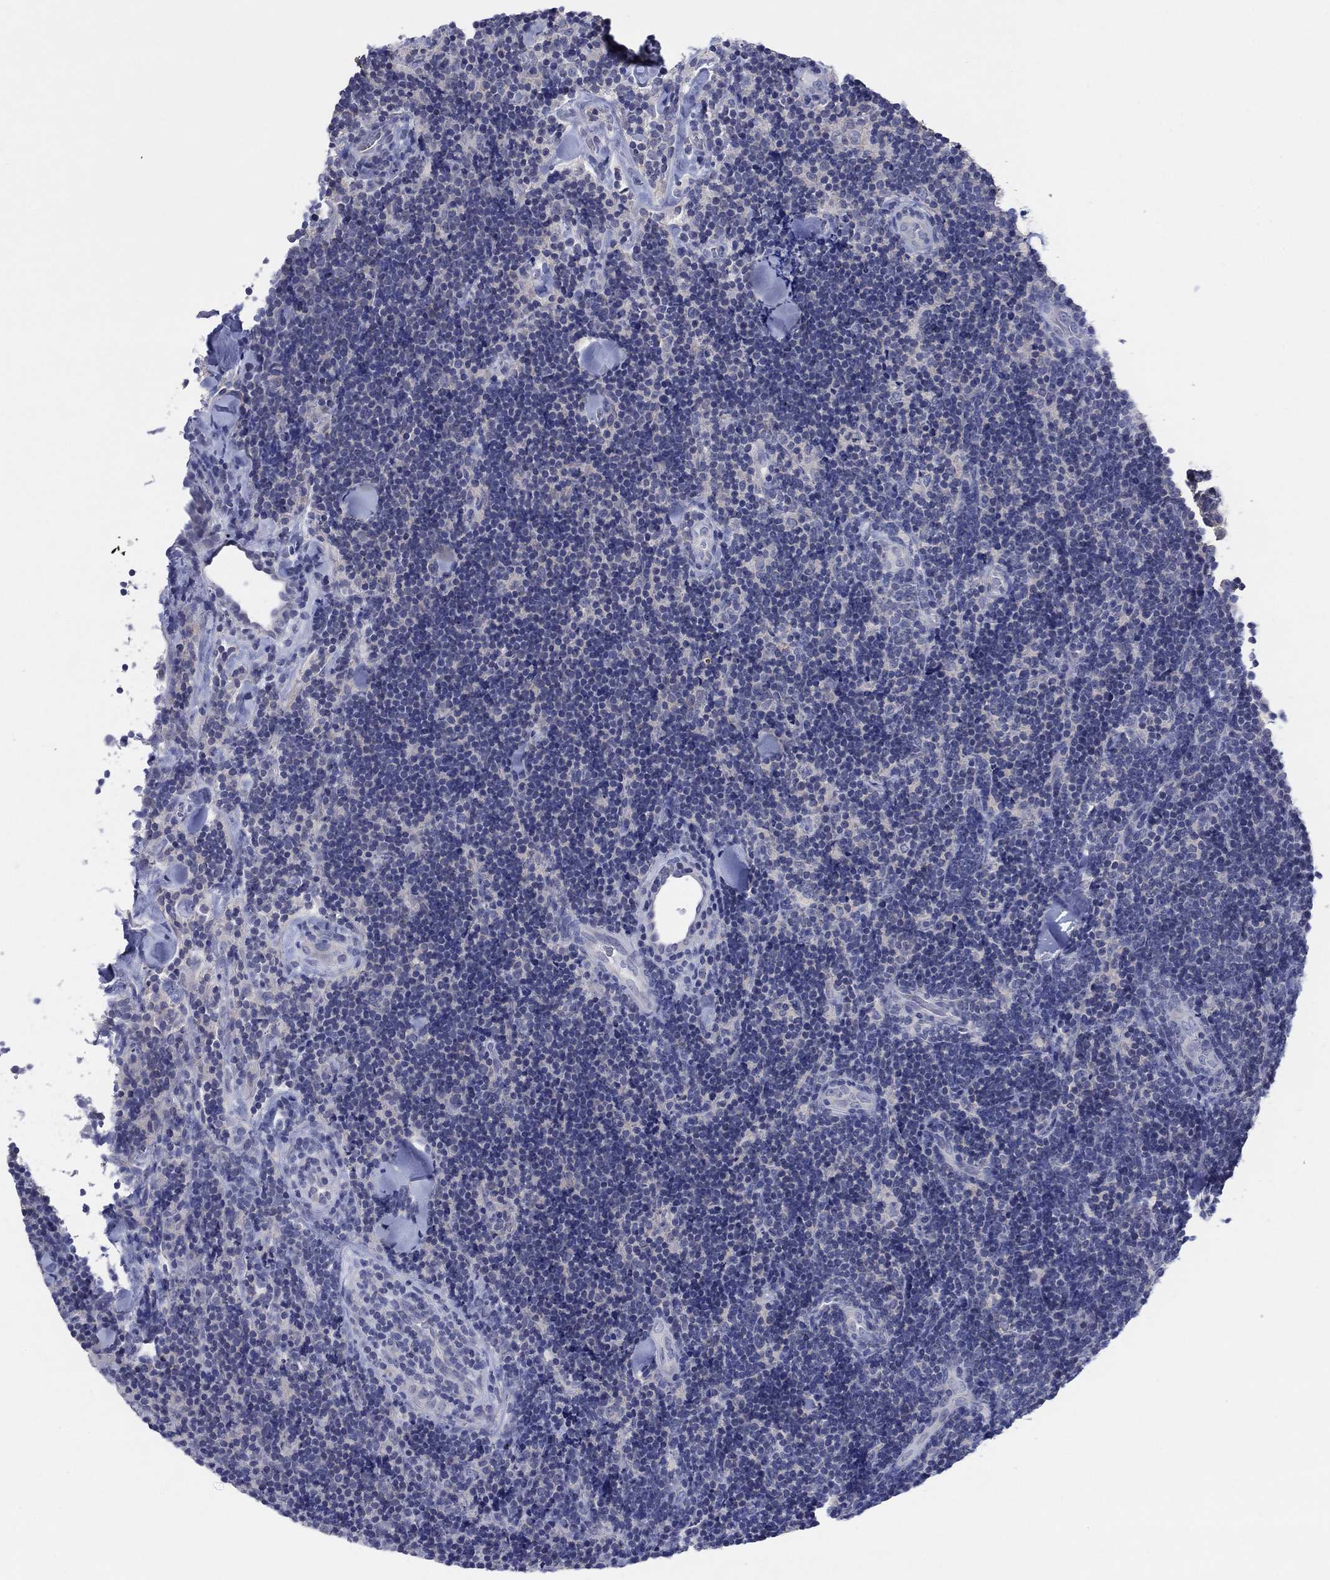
{"staining": {"intensity": "negative", "quantity": "none", "location": "none"}, "tissue": "lymphoma", "cell_type": "Tumor cells", "image_type": "cancer", "snomed": [{"axis": "morphology", "description": "Malignant lymphoma, non-Hodgkin's type, Low grade"}, {"axis": "topography", "description": "Lymph node"}], "caption": "Immunohistochemical staining of malignant lymphoma, non-Hodgkin's type (low-grade) demonstrates no significant staining in tumor cells.", "gene": "FER1L6", "patient": {"sex": "female", "age": 56}}